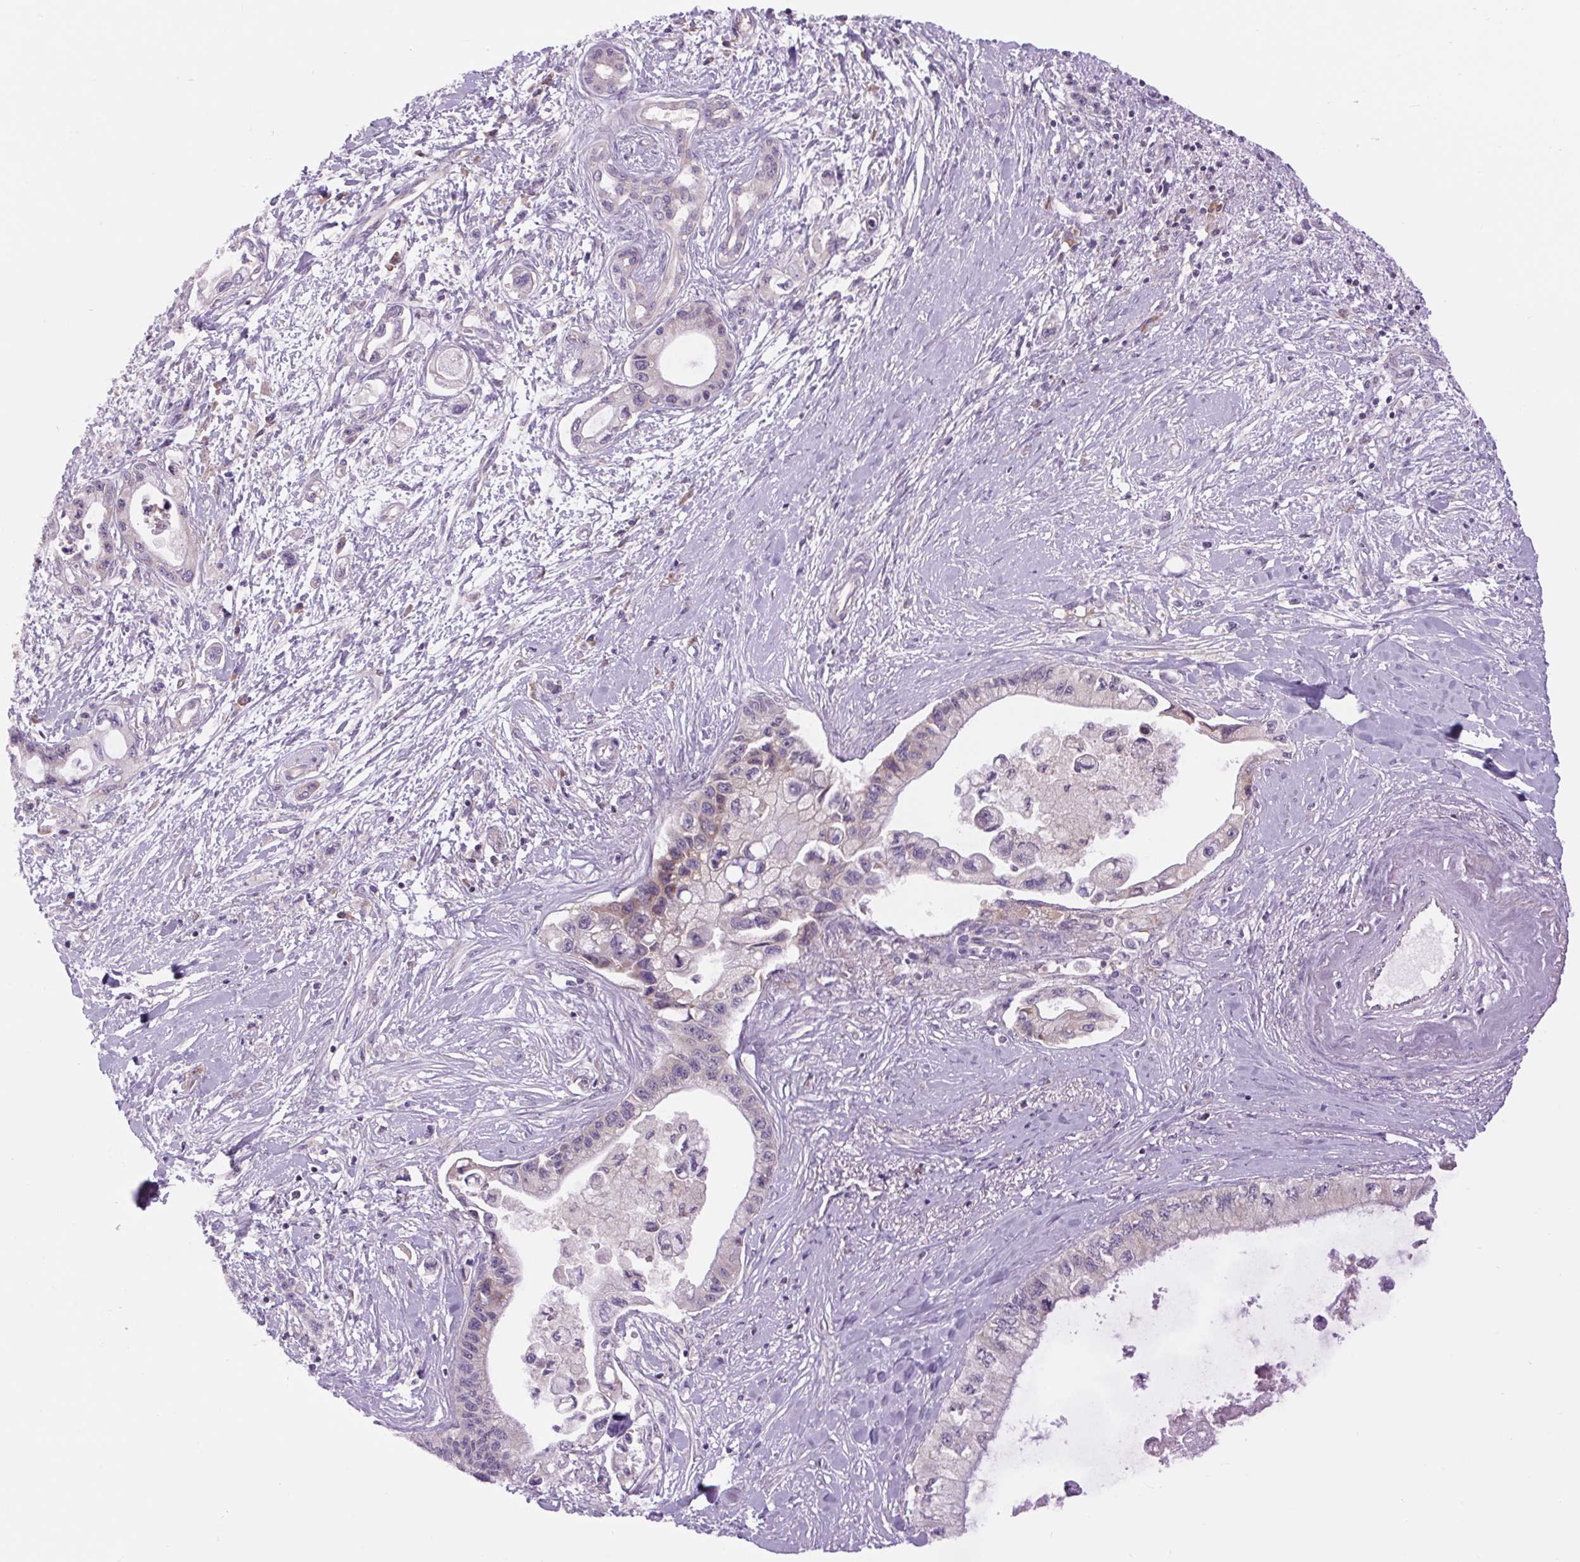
{"staining": {"intensity": "negative", "quantity": "none", "location": "none"}, "tissue": "pancreatic cancer", "cell_type": "Tumor cells", "image_type": "cancer", "snomed": [{"axis": "morphology", "description": "Adenocarcinoma, NOS"}, {"axis": "topography", "description": "Pancreas"}], "caption": "Immunohistochemistry micrograph of neoplastic tissue: adenocarcinoma (pancreatic) stained with DAB reveals no significant protein expression in tumor cells.", "gene": "MINK1", "patient": {"sex": "male", "age": 61}}